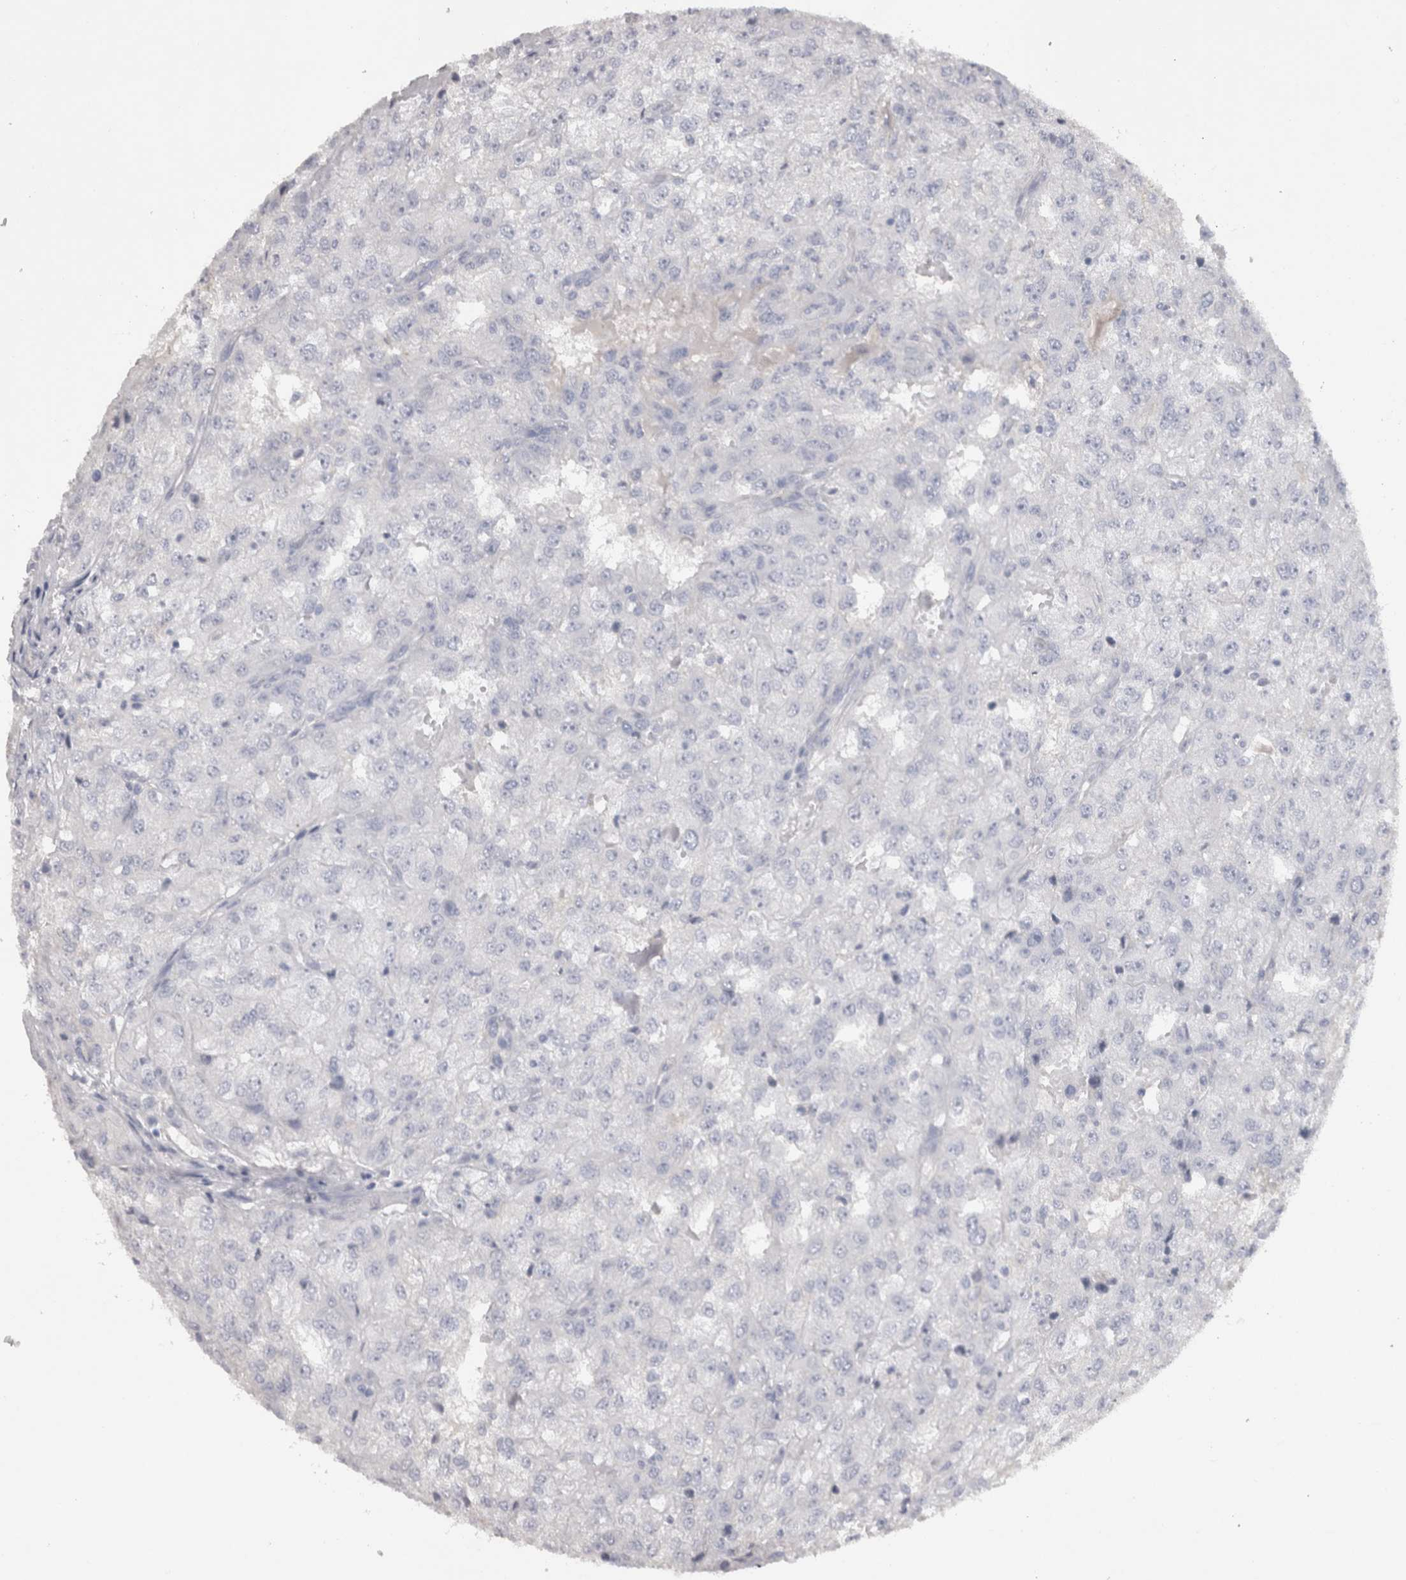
{"staining": {"intensity": "negative", "quantity": "none", "location": "none"}, "tissue": "renal cancer", "cell_type": "Tumor cells", "image_type": "cancer", "snomed": [{"axis": "morphology", "description": "Adenocarcinoma, NOS"}, {"axis": "topography", "description": "Kidney"}], "caption": "Human renal adenocarcinoma stained for a protein using immunohistochemistry (IHC) displays no positivity in tumor cells.", "gene": "ADAM2", "patient": {"sex": "female", "age": 54}}